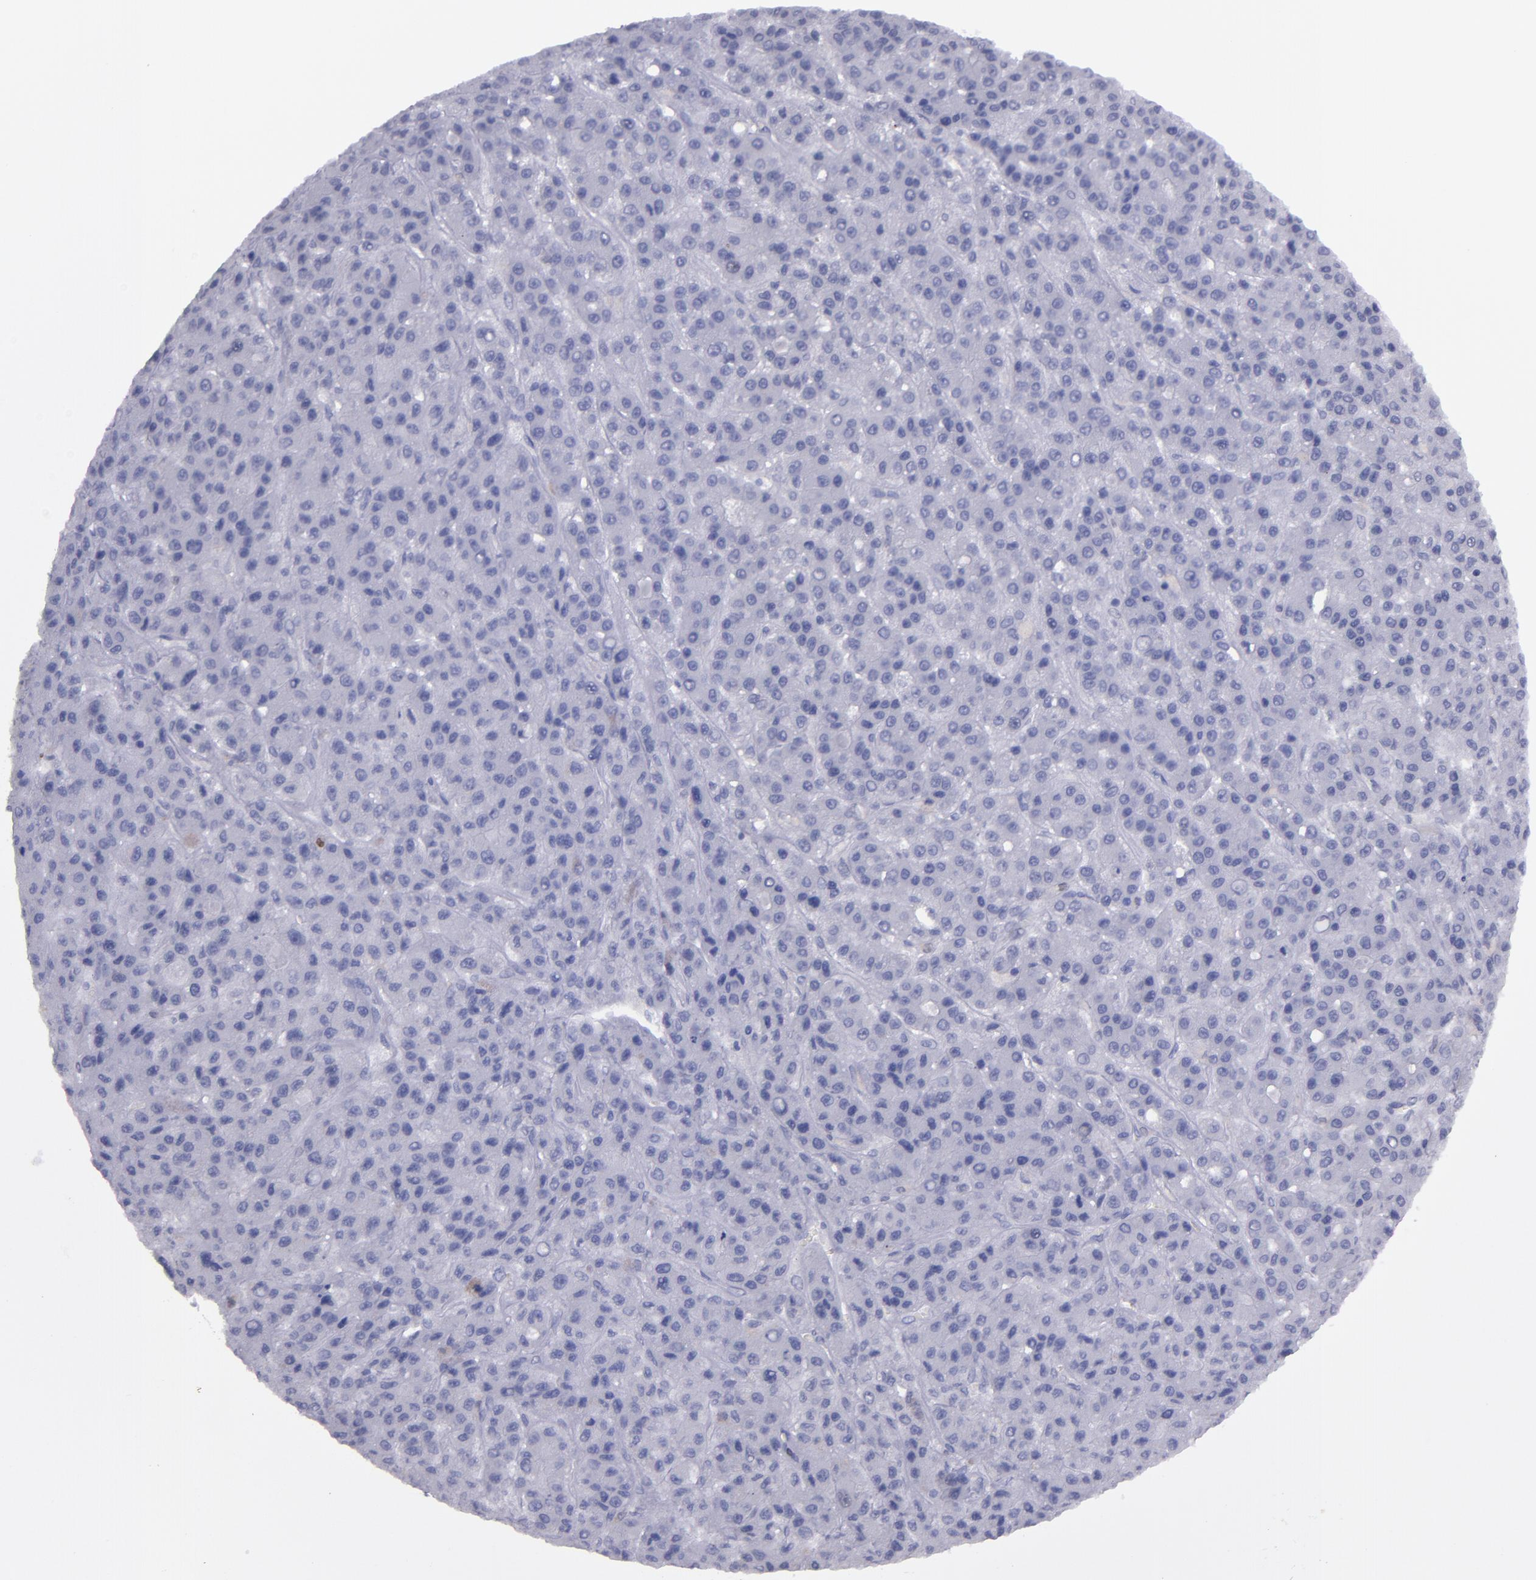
{"staining": {"intensity": "negative", "quantity": "none", "location": "none"}, "tissue": "liver cancer", "cell_type": "Tumor cells", "image_type": "cancer", "snomed": [{"axis": "morphology", "description": "Carcinoma, Hepatocellular, NOS"}, {"axis": "topography", "description": "Liver"}], "caption": "Immunohistochemistry of human liver cancer shows no expression in tumor cells. Brightfield microscopy of IHC stained with DAB (3,3'-diaminobenzidine) (brown) and hematoxylin (blue), captured at high magnification.", "gene": "IRF8", "patient": {"sex": "male", "age": 70}}